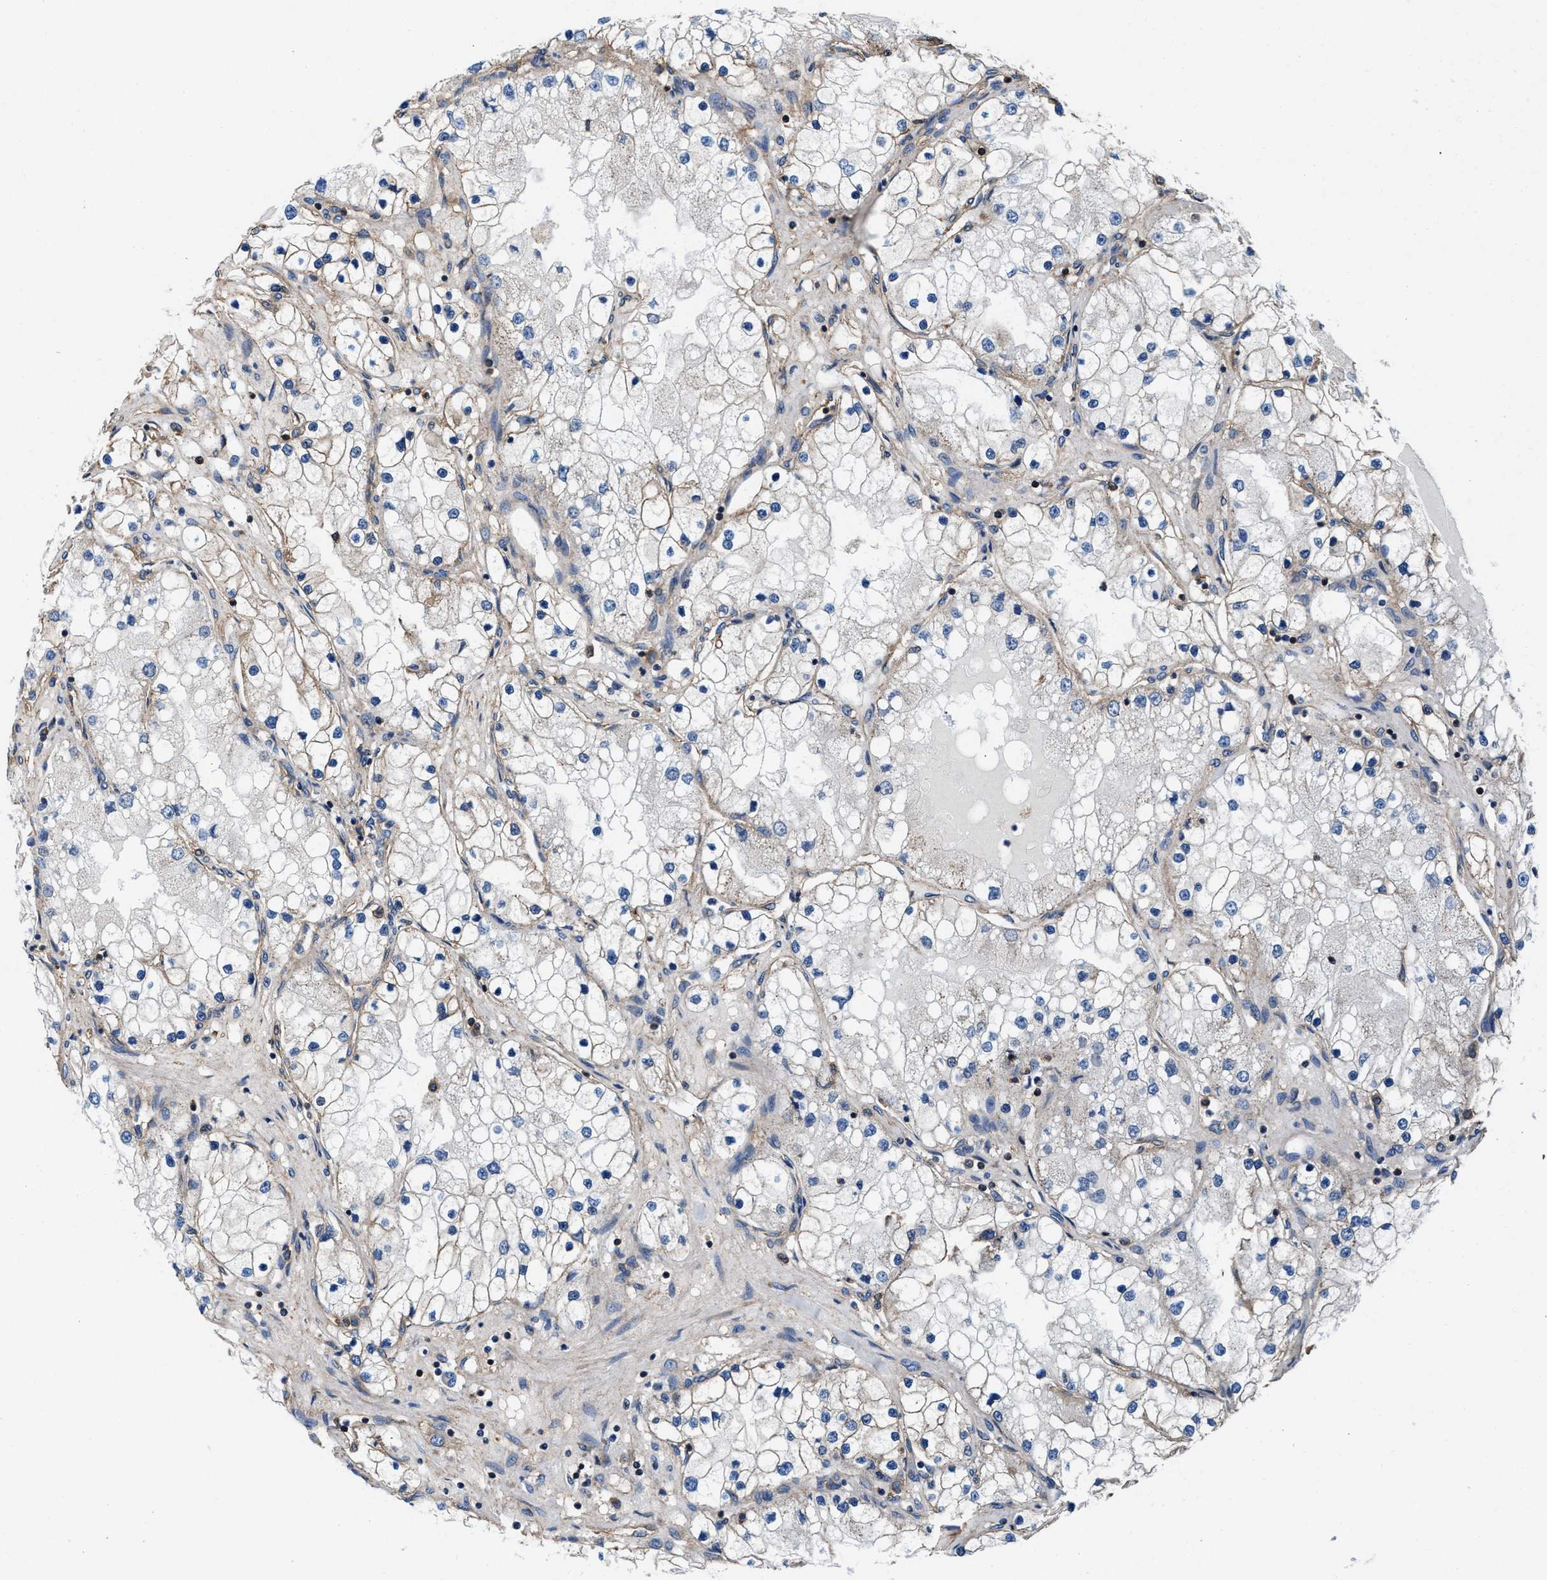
{"staining": {"intensity": "weak", "quantity": "25%-75%", "location": "cytoplasmic/membranous"}, "tissue": "renal cancer", "cell_type": "Tumor cells", "image_type": "cancer", "snomed": [{"axis": "morphology", "description": "Adenocarcinoma, NOS"}, {"axis": "topography", "description": "Kidney"}], "caption": "Renal adenocarcinoma tissue displays weak cytoplasmic/membranous expression in about 25%-75% of tumor cells, visualized by immunohistochemistry. (Stains: DAB (3,3'-diaminobenzidine) in brown, nuclei in blue, Microscopy: brightfield microscopy at high magnification).", "gene": "NKTR", "patient": {"sex": "male", "age": 68}}